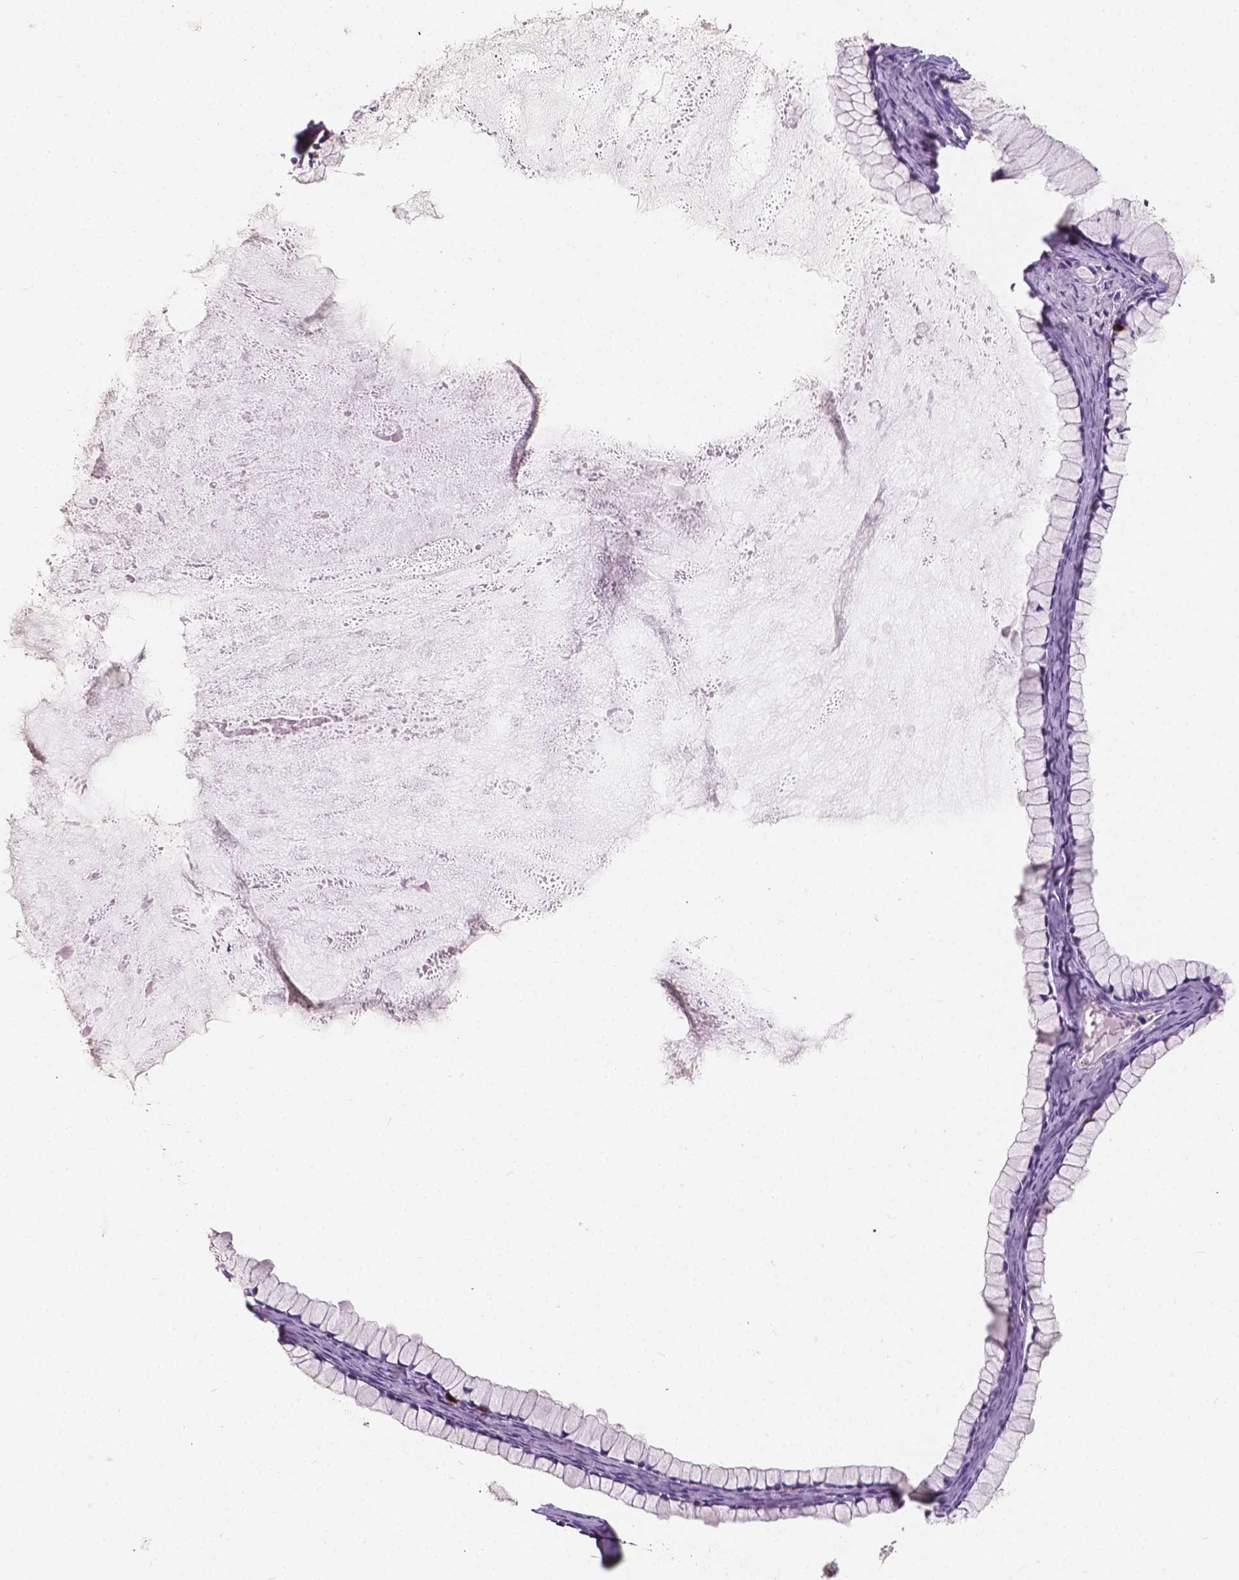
{"staining": {"intensity": "negative", "quantity": "none", "location": "none"}, "tissue": "ovarian cancer", "cell_type": "Tumor cells", "image_type": "cancer", "snomed": [{"axis": "morphology", "description": "Cystadenocarcinoma, mucinous, NOS"}, {"axis": "topography", "description": "Ovary"}], "caption": "Ovarian mucinous cystadenocarcinoma was stained to show a protein in brown. There is no significant staining in tumor cells.", "gene": "SIRT2", "patient": {"sex": "female", "age": 41}}